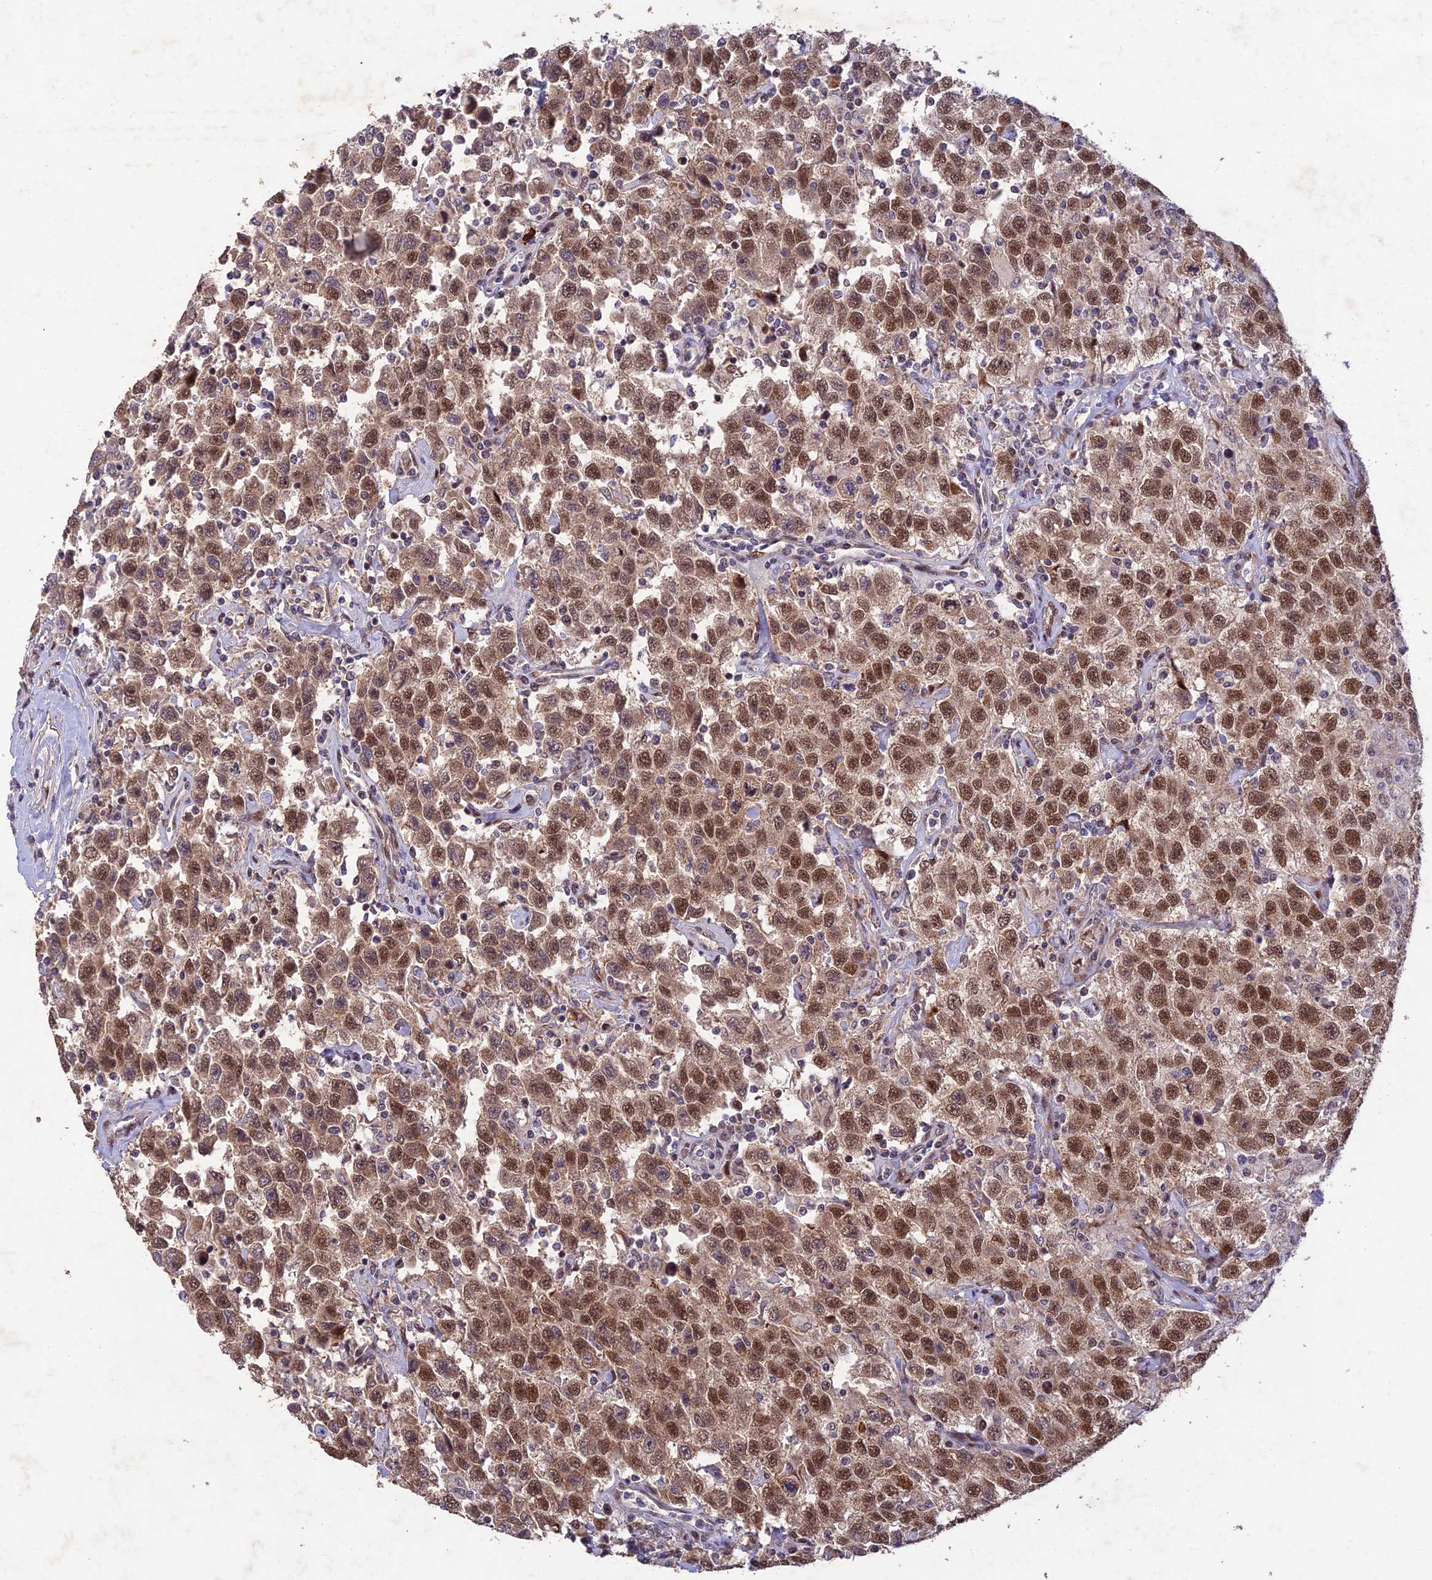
{"staining": {"intensity": "moderate", "quantity": ">75%", "location": "nuclear"}, "tissue": "testis cancer", "cell_type": "Tumor cells", "image_type": "cancer", "snomed": [{"axis": "morphology", "description": "Seminoma, NOS"}, {"axis": "topography", "description": "Testis"}], "caption": "Moderate nuclear positivity is present in approximately >75% of tumor cells in testis seminoma.", "gene": "WDR55", "patient": {"sex": "male", "age": 41}}